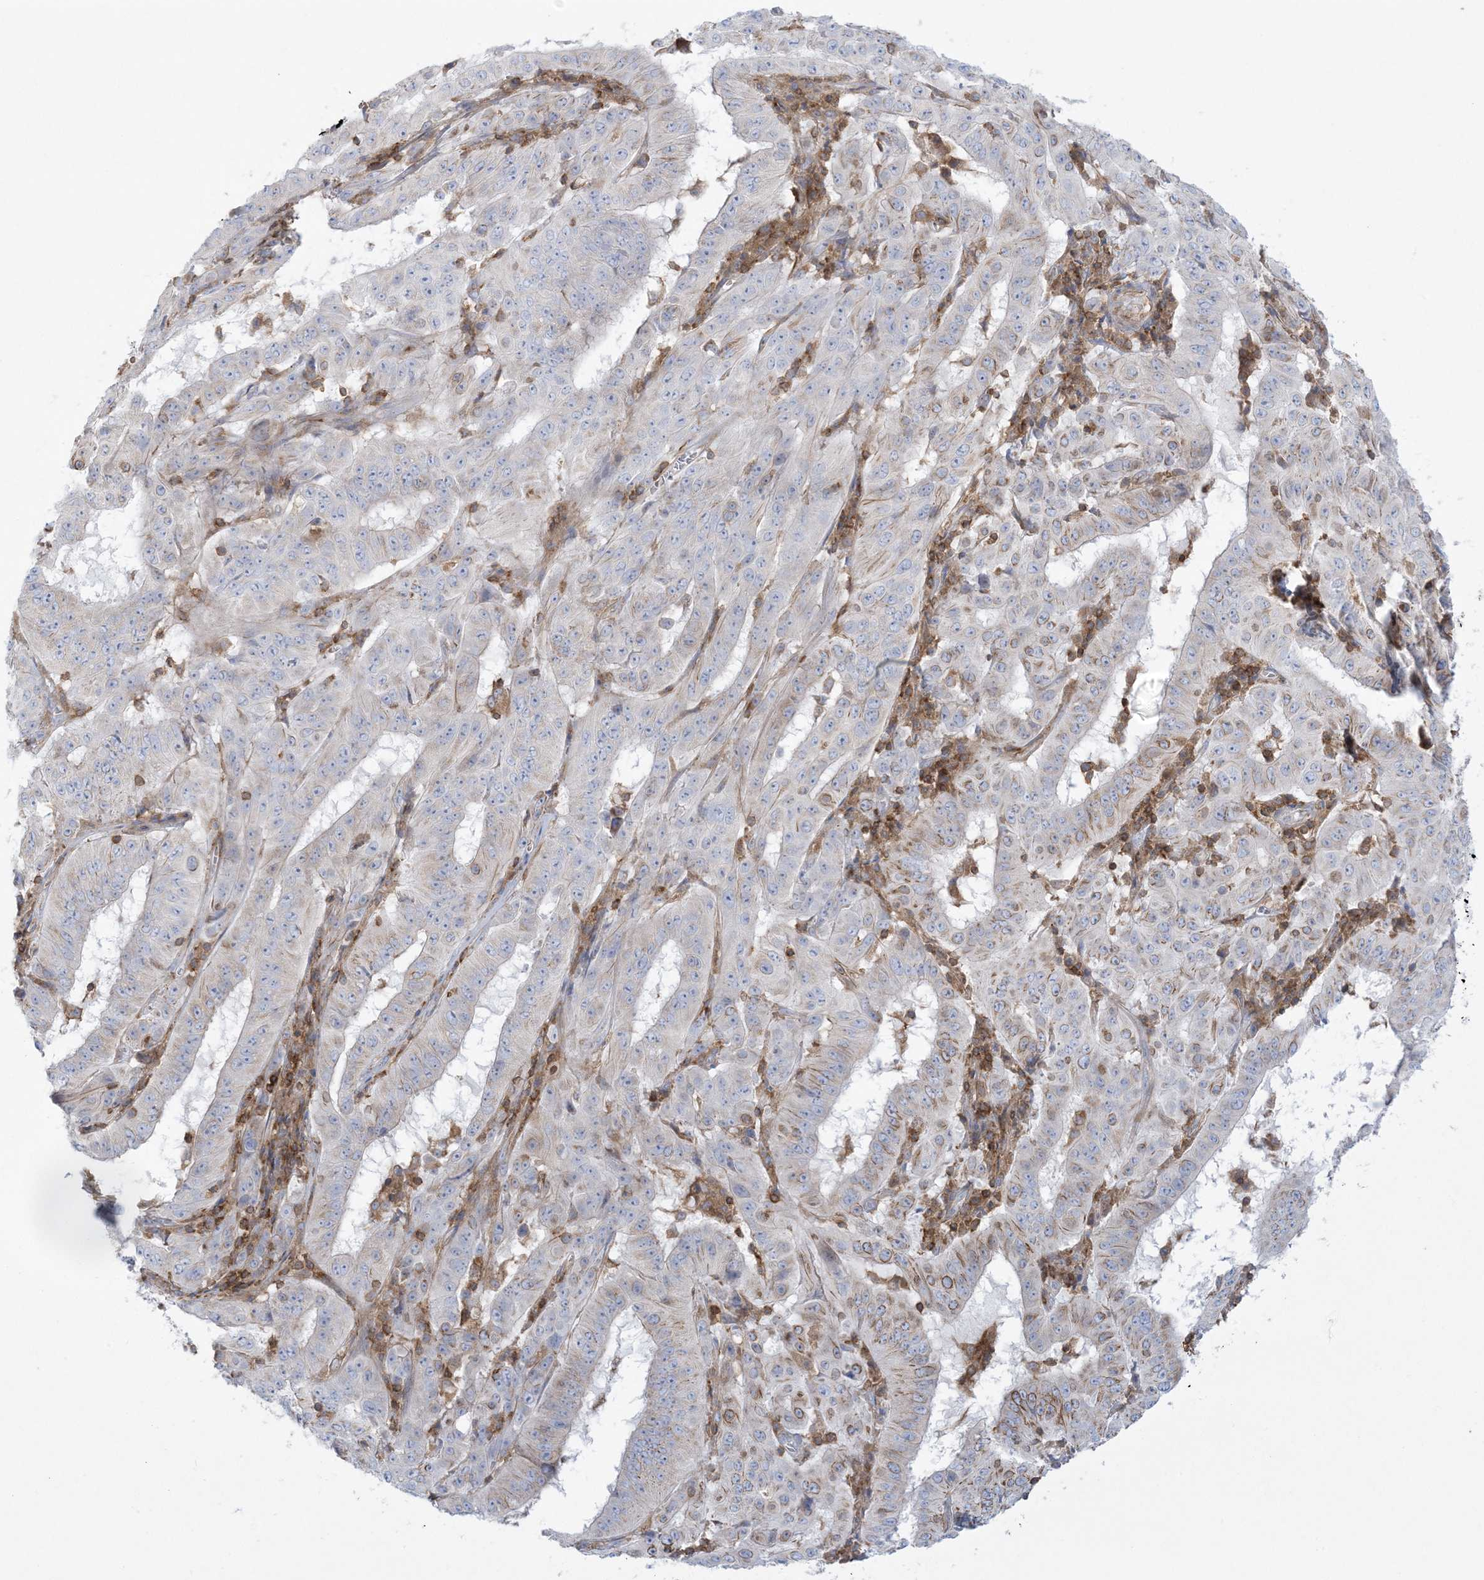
{"staining": {"intensity": "moderate", "quantity": "<25%", "location": "cytoplasmic/membranous"}, "tissue": "pancreatic cancer", "cell_type": "Tumor cells", "image_type": "cancer", "snomed": [{"axis": "morphology", "description": "Adenocarcinoma, NOS"}, {"axis": "topography", "description": "Pancreas"}], "caption": "Brown immunohistochemical staining in pancreatic cancer demonstrates moderate cytoplasmic/membranous expression in approximately <25% of tumor cells.", "gene": "ARHGAP30", "patient": {"sex": "male", "age": 63}}